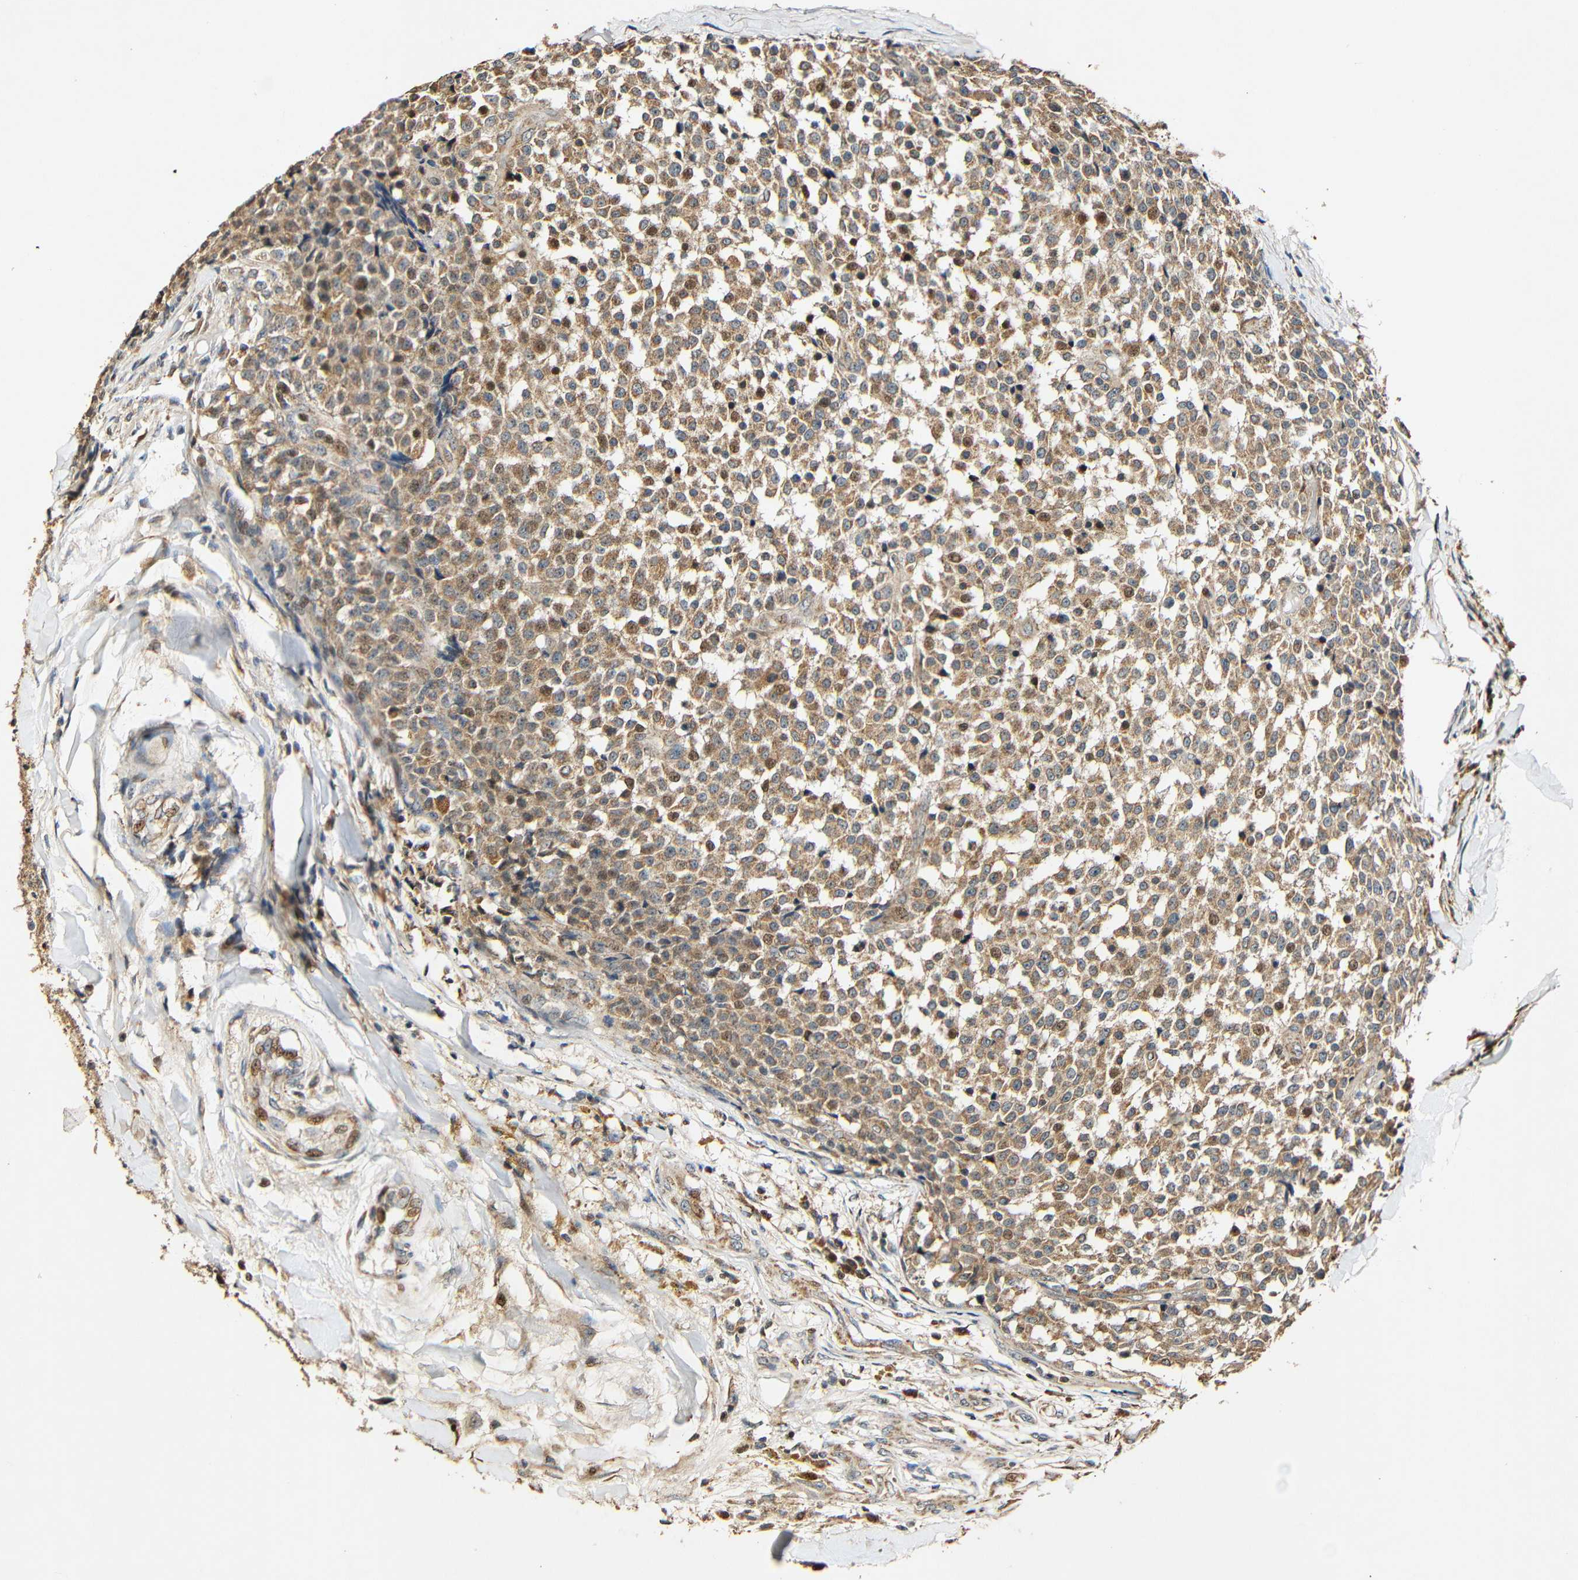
{"staining": {"intensity": "moderate", "quantity": ">75%", "location": "cytoplasmic/membranous,nuclear"}, "tissue": "testis cancer", "cell_type": "Tumor cells", "image_type": "cancer", "snomed": [{"axis": "morphology", "description": "Seminoma, NOS"}, {"axis": "topography", "description": "Testis"}], "caption": "The image reveals staining of seminoma (testis), revealing moderate cytoplasmic/membranous and nuclear protein positivity (brown color) within tumor cells.", "gene": "KAZALD1", "patient": {"sex": "male", "age": 59}}